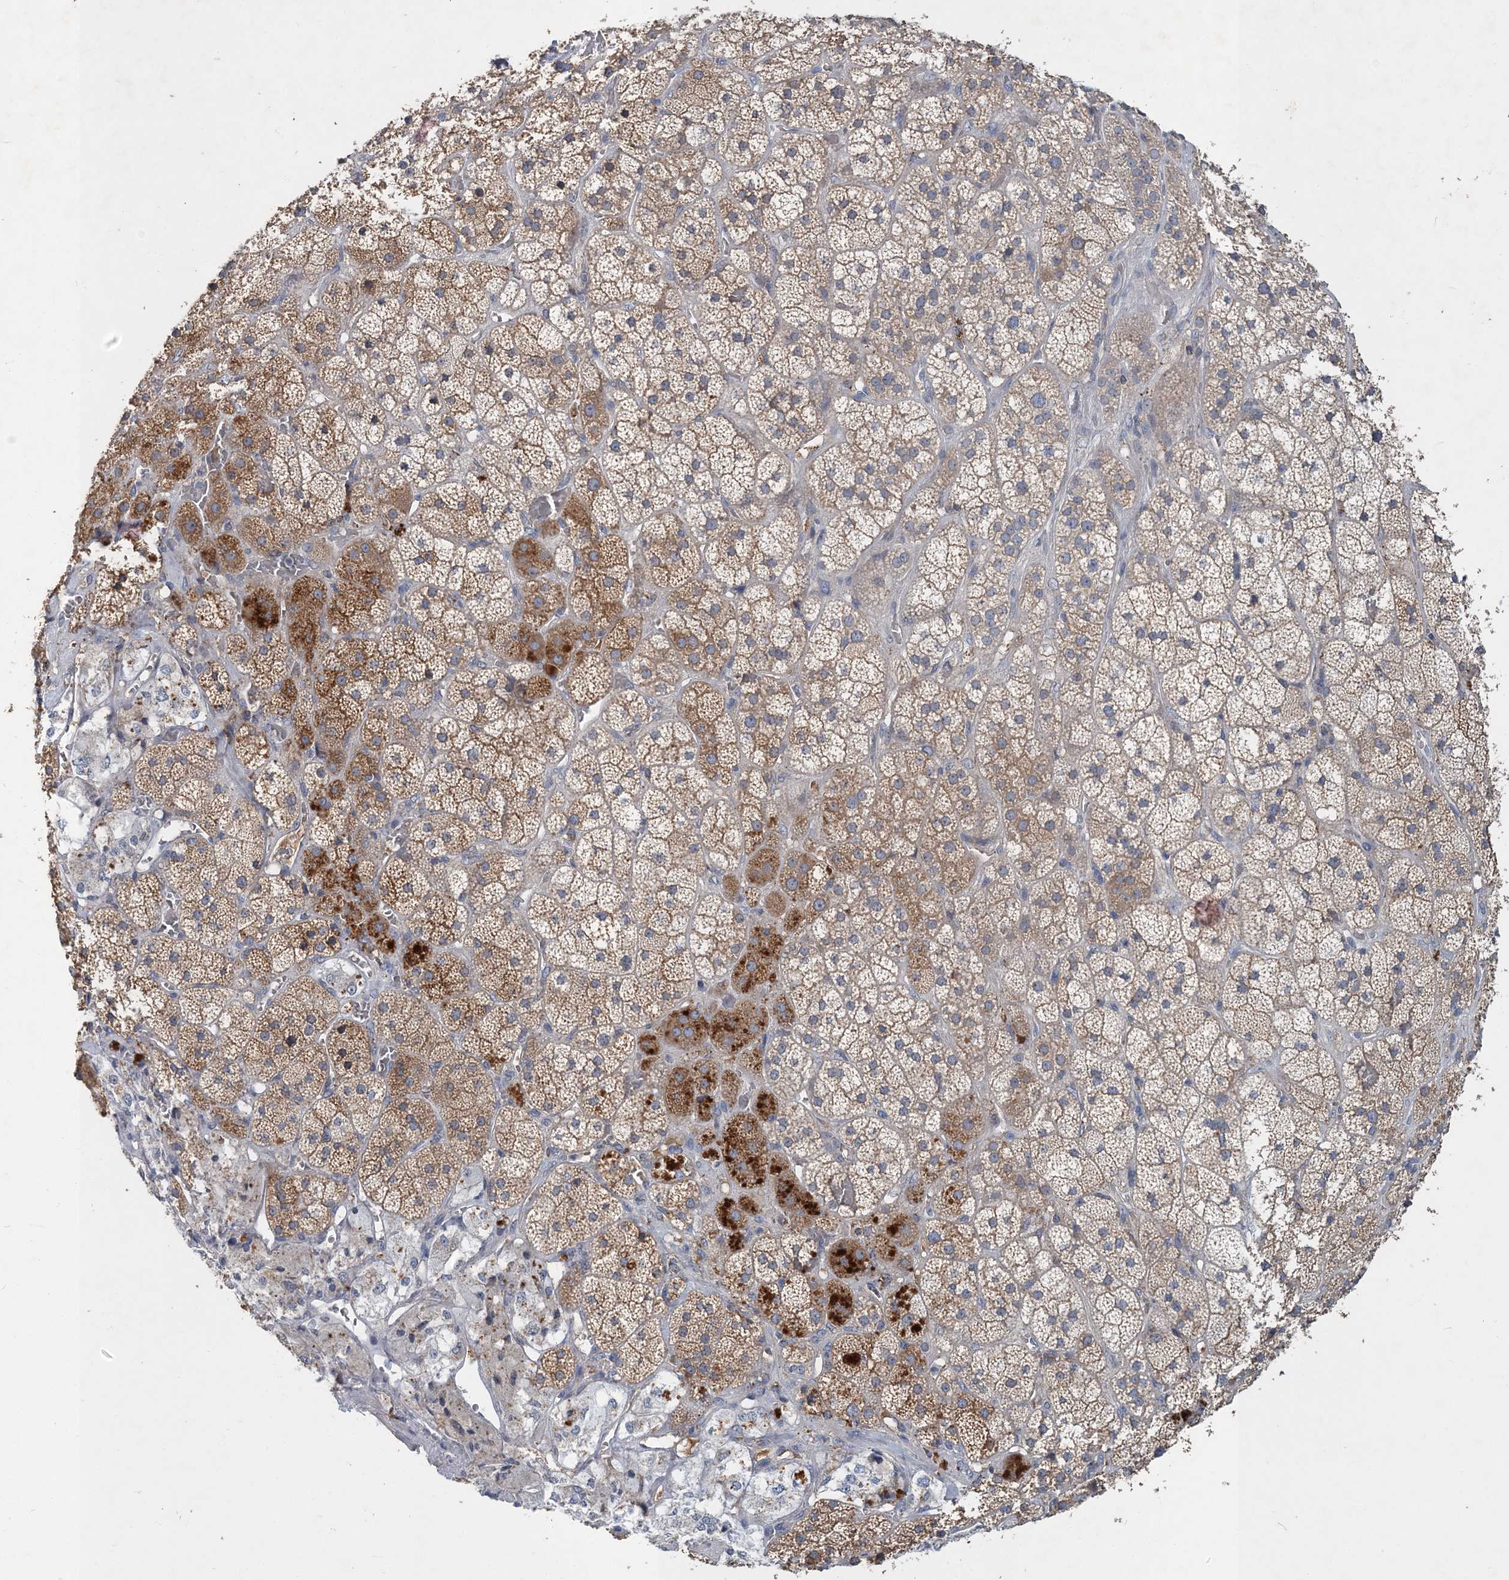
{"staining": {"intensity": "moderate", "quantity": ">75%", "location": "cytoplasmic/membranous"}, "tissue": "adrenal gland", "cell_type": "Glandular cells", "image_type": "normal", "snomed": [{"axis": "morphology", "description": "Normal tissue, NOS"}, {"axis": "topography", "description": "Adrenal gland"}], "caption": "Immunohistochemical staining of benign adrenal gland exhibits medium levels of moderate cytoplasmic/membranous expression in about >75% of glandular cells. The protein is shown in brown color, while the nuclei are stained blue.", "gene": "RNF25", "patient": {"sex": "male", "age": 57}}